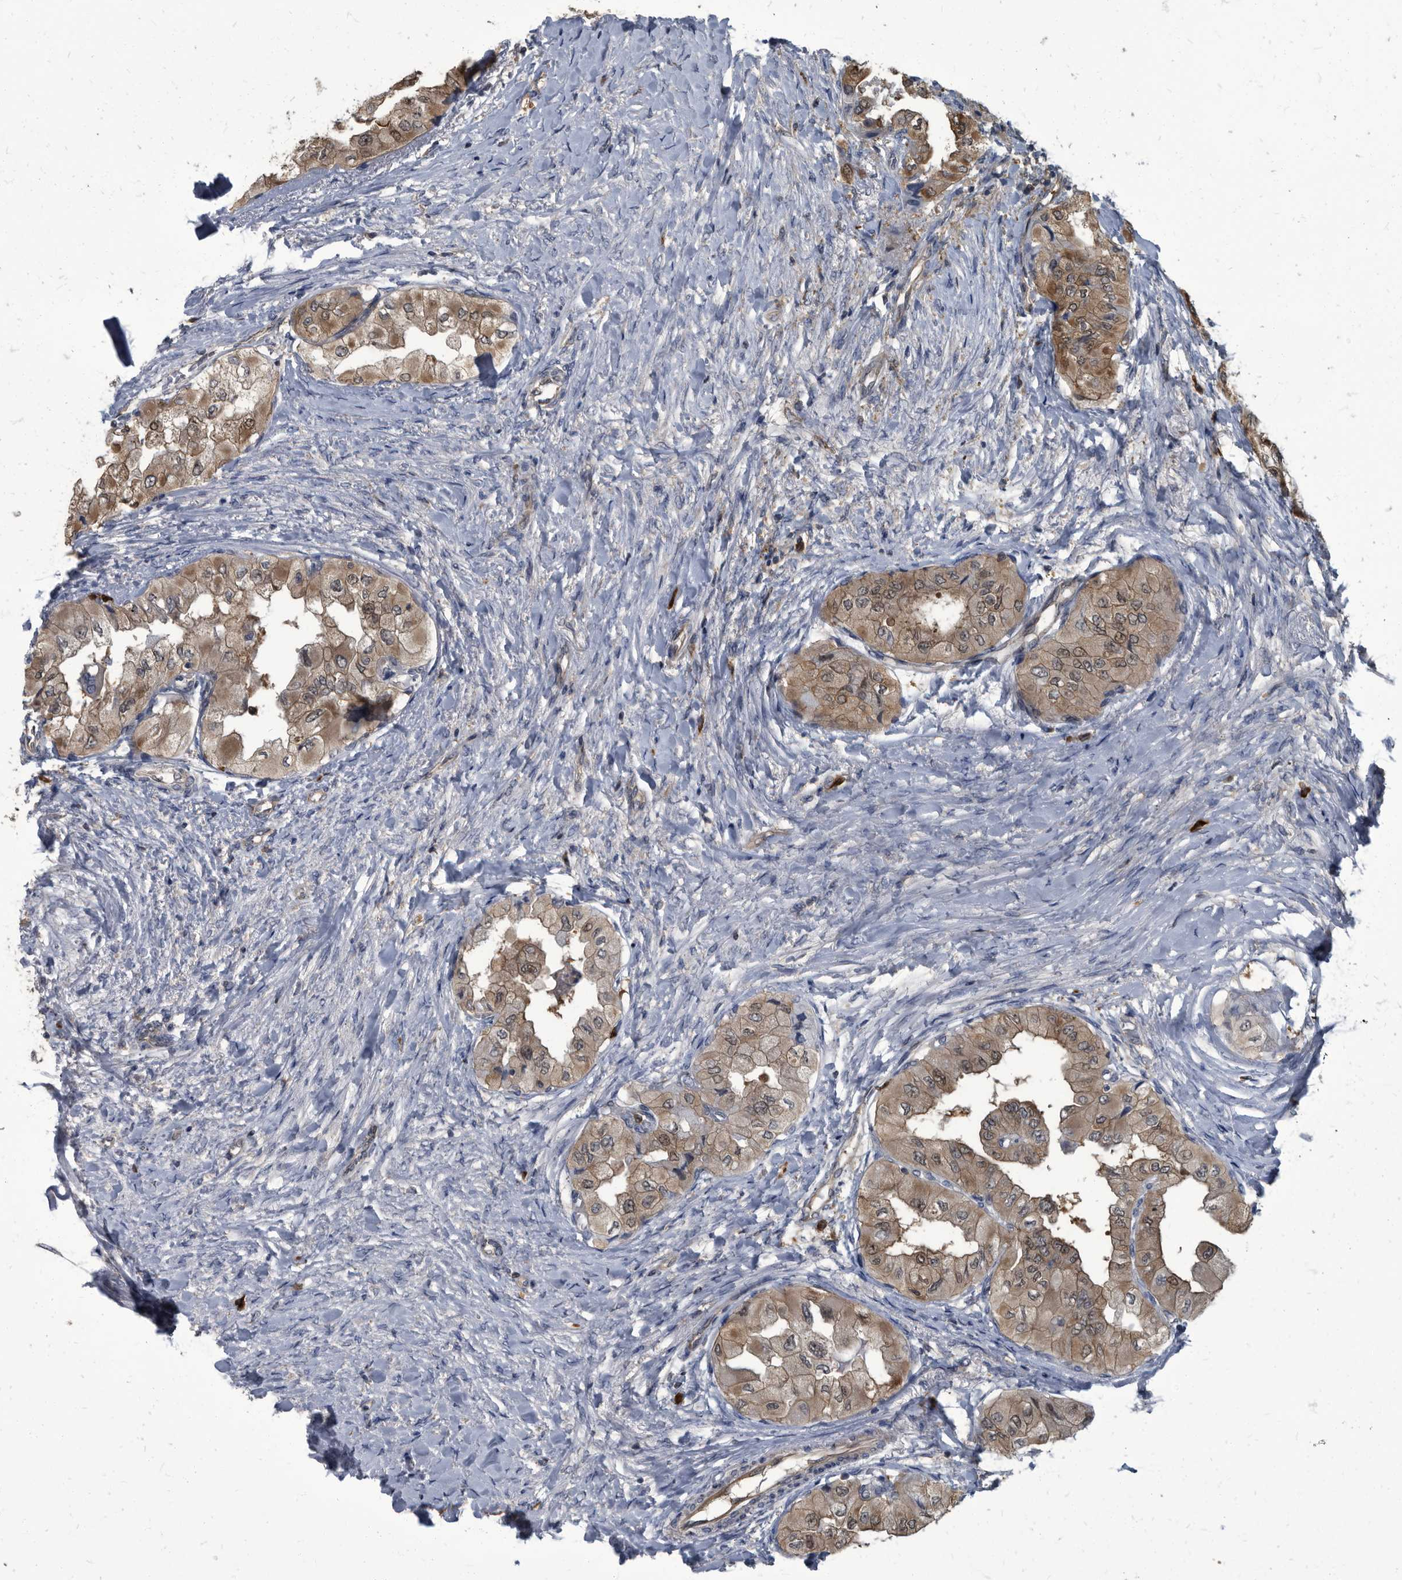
{"staining": {"intensity": "moderate", "quantity": "25%-75%", "location": "cytoplasmic/membranous,nuclear"}, "tissue": "thyroid cancer", "cell_type": "Tumor cells", "image_type": "cancer", "snomed": [{"axis": "morphology", "description": "Papillary adenocarcinoma, NOS"}, {"axis": "topography", "description": "Thyroid gland"}], "caption": "Human thyroid cancer (papillary adenocarcinoma) stained with a brown dye demonstrates moderate cytoplasmic/membranous and nuclear positive expression in approximately 25%-75% of tumor cells.", "gene": "CDV3", "patient": {"sex": "female", "age": 59}}